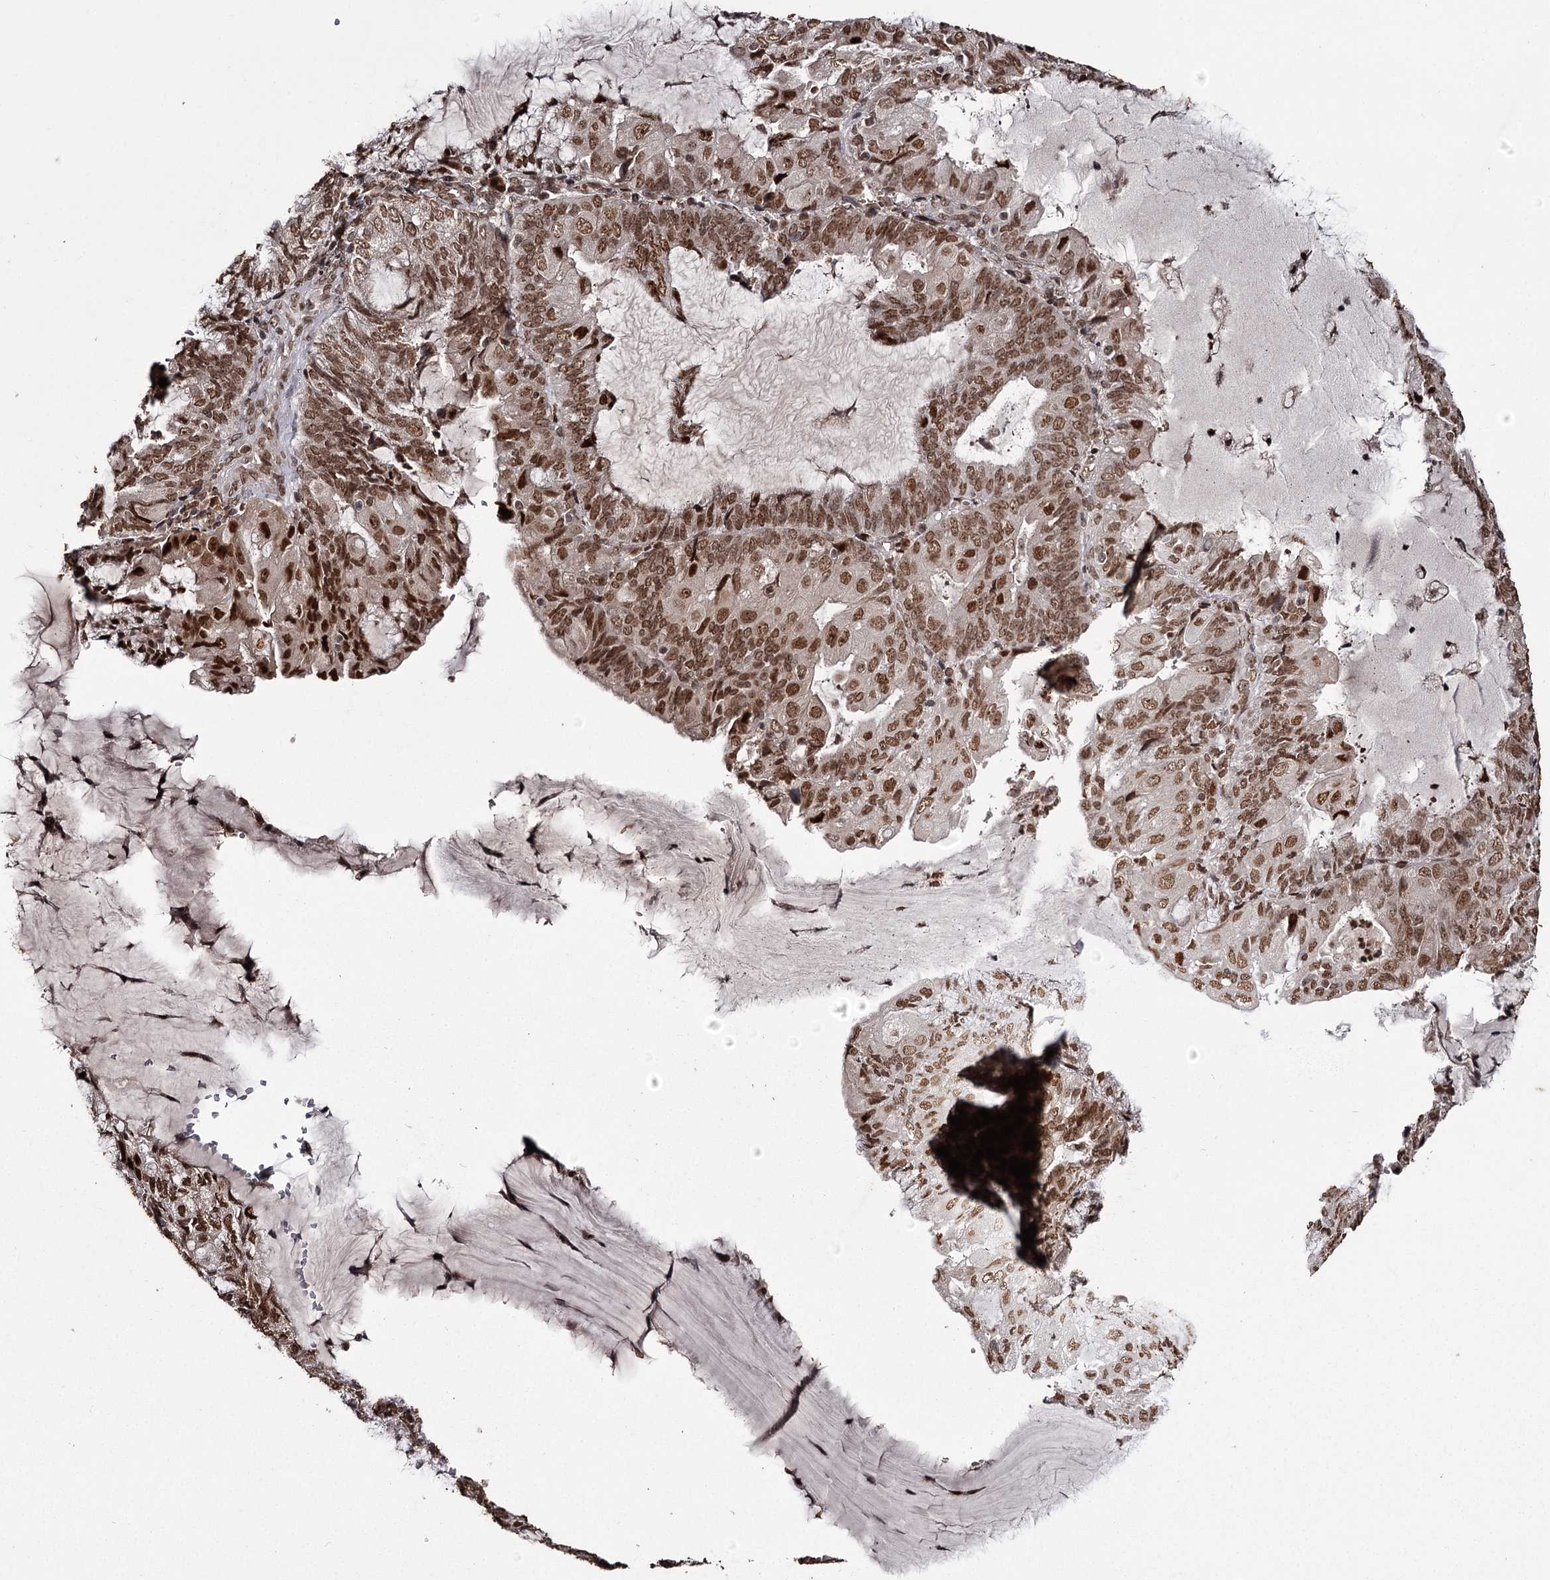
{"staining": {"intensity": "strong", "quantity": ">75%", "location": "nuclear"}, "tissue": "endometrial cancer", "cell_type": "Tumor cells", "image_type": "cancer", "snomed": [{"axis": "morphology", "description": "Adenocarcinoma, NOS"}, {"axis": "topography", "description": "Endometrium"}], "caption": "A histopathology image of human endometrial cancer stained for a protein shows strong nuclear brown staining in tumor cells.", "gene": "THYN1", "patient": {"sex": "female", "age": 81}}